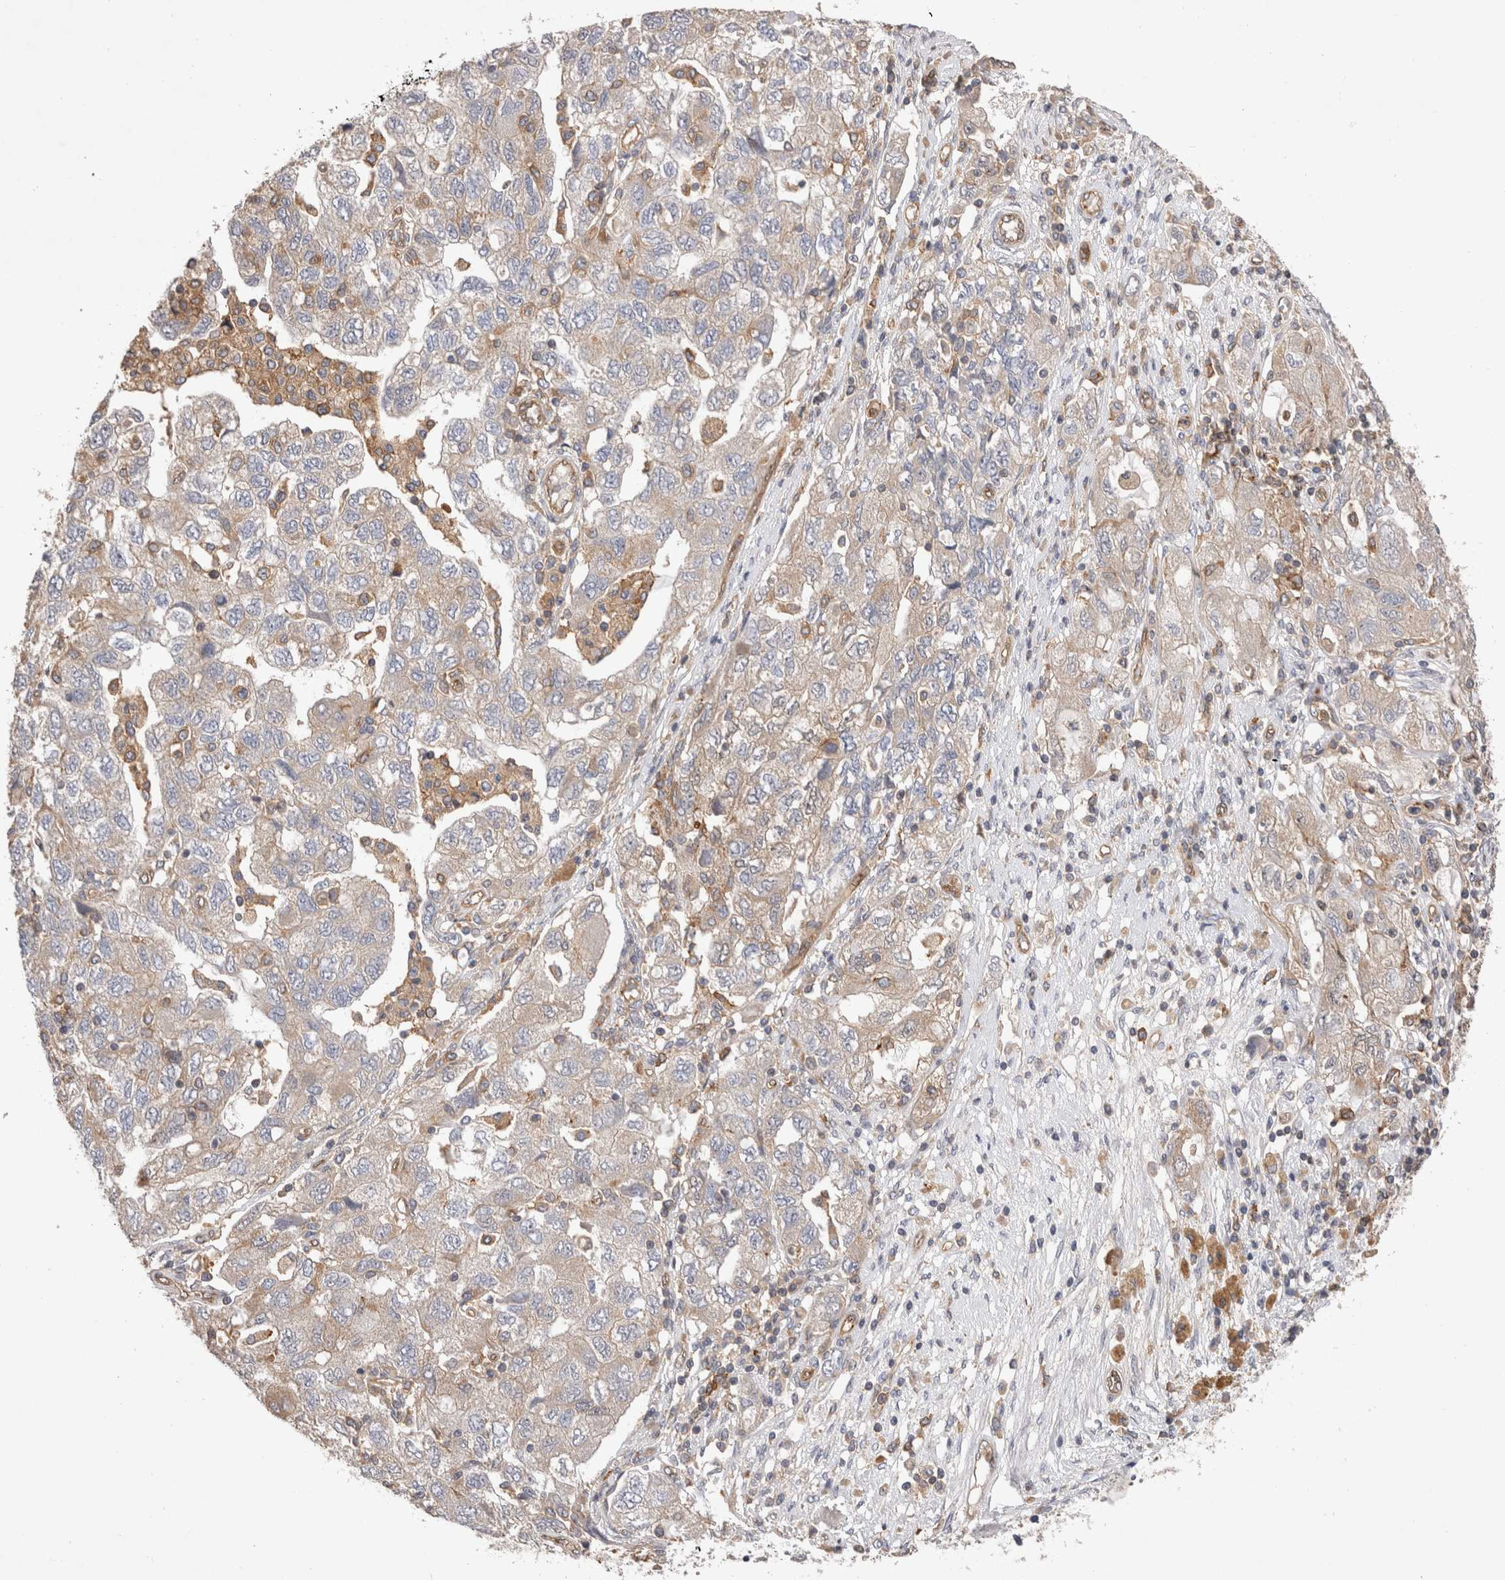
{"staining": {"intensity": "negative", "quantity": "none", "location": "none"}, "tissue": "ovarian cancer", "cell_type": "Tumor cells", "image_type": "cancer", "snomed": [{"axis": "morphology", "description": "Carcinoma, NOS"}, {"axis": "morphology", "description": "Cystadenocarcinoma, serous, NOS"}, {"axis": "topography", "description": "Ovary"}], "caption": "The photomicrograph exhibits no significant expression in tumor cells of ovarian cancer (serous cystadenocarcinoma).", "gene": "BNIP2", "patient": {"sex": "female", "age": 69}}